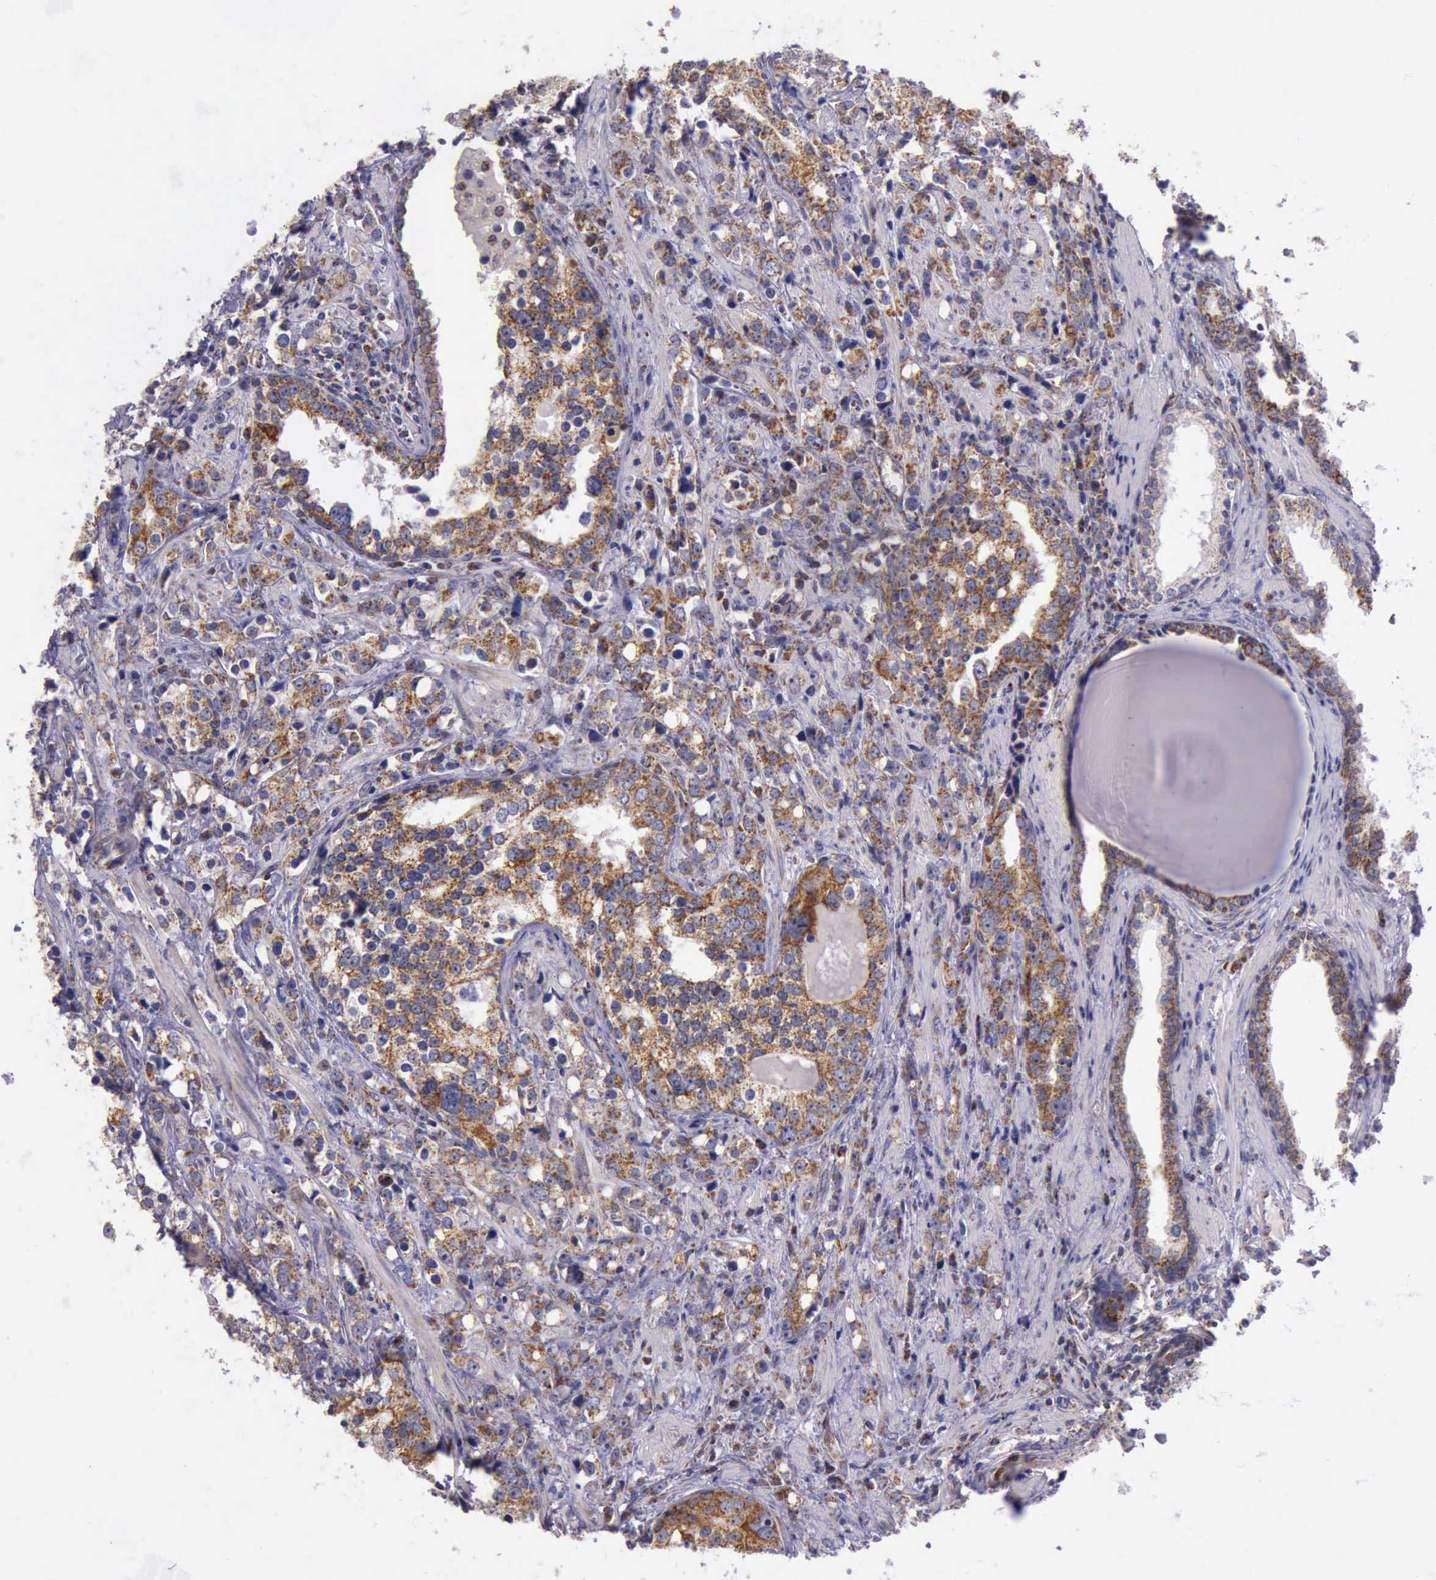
{"staining": {"intensity": "strong", "quantity": ">75%", "location": "cytoplasmic/membranous"}, "tissue": "prostate cancer", "cell_type": "Tumor cells", "image_type": "cancer", "snomed": [{"axis": "morphology", "description": "Adenocarcinoma, High grade"}, {"axis": "topography", "description": "Prostate"}], "caption": "The micrograph reveals a brown stain indicating the presence of a protein in the cytoplasmic/membranous of tumor cells in prostate cancer (high-grade adenocarcinoma).", "gene": "TXN2", "patient": {"sex": "male", "age": 71}}